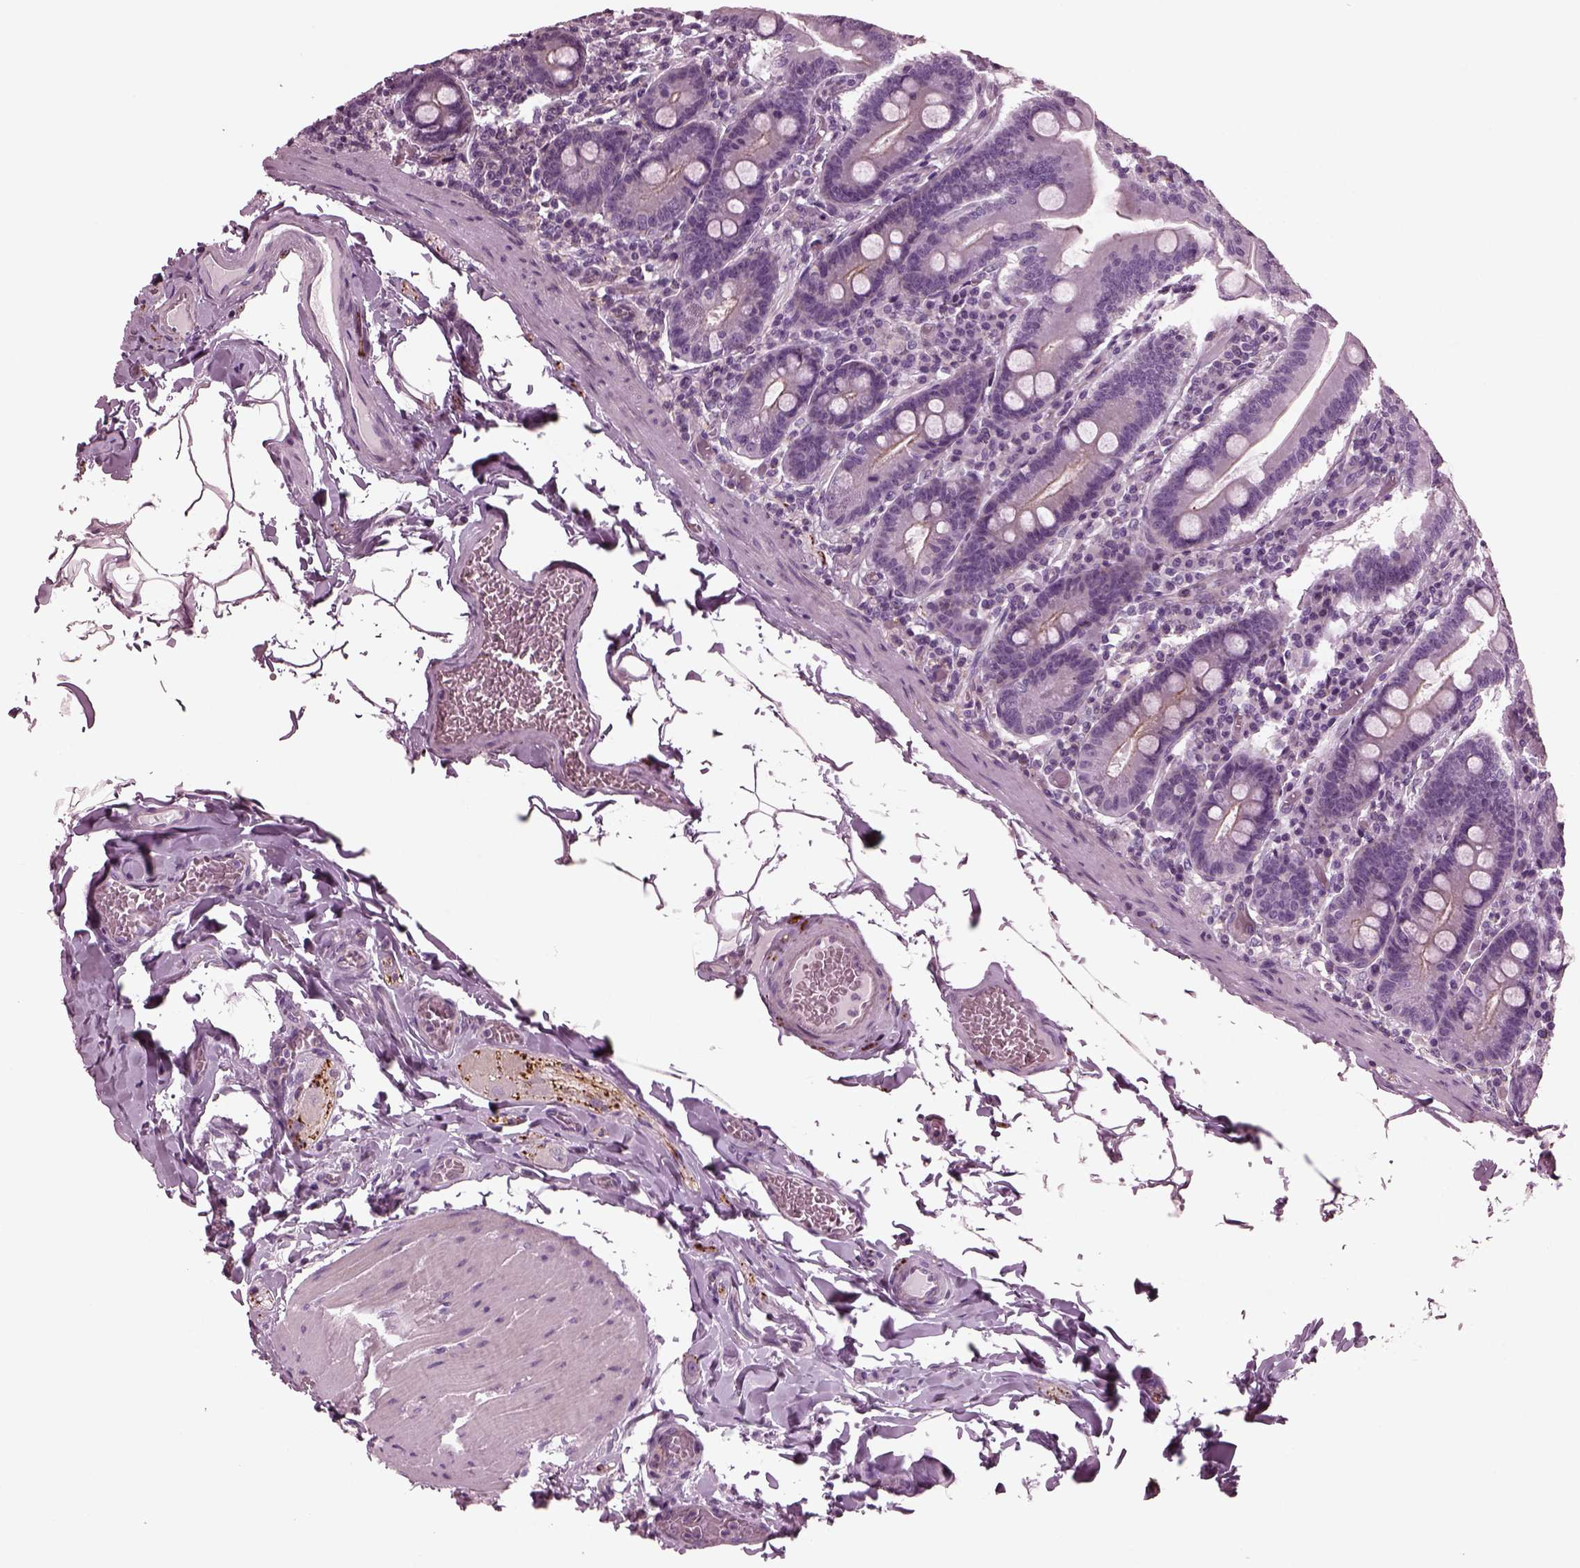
{"staining": {"intensity": "weak", "quantity": "25%-75%", "location": "cytoplasmic/membranous"}, "tissue": "small intestine", "cell_type": "Glandular cells", "image_type": "normal", "snomed": [{"axis": "morphology", "description": "Normal tissue, NOS"}, {"axis": "topography", "description": "Small intestine"}], "caption": "Weak cytoplasmic/membranous protein positivity is seen in approximately 25%-75% of glandular cells in small intestine.", "gene": "GDF11", "patient": {"sex": "male", "age": 37}}